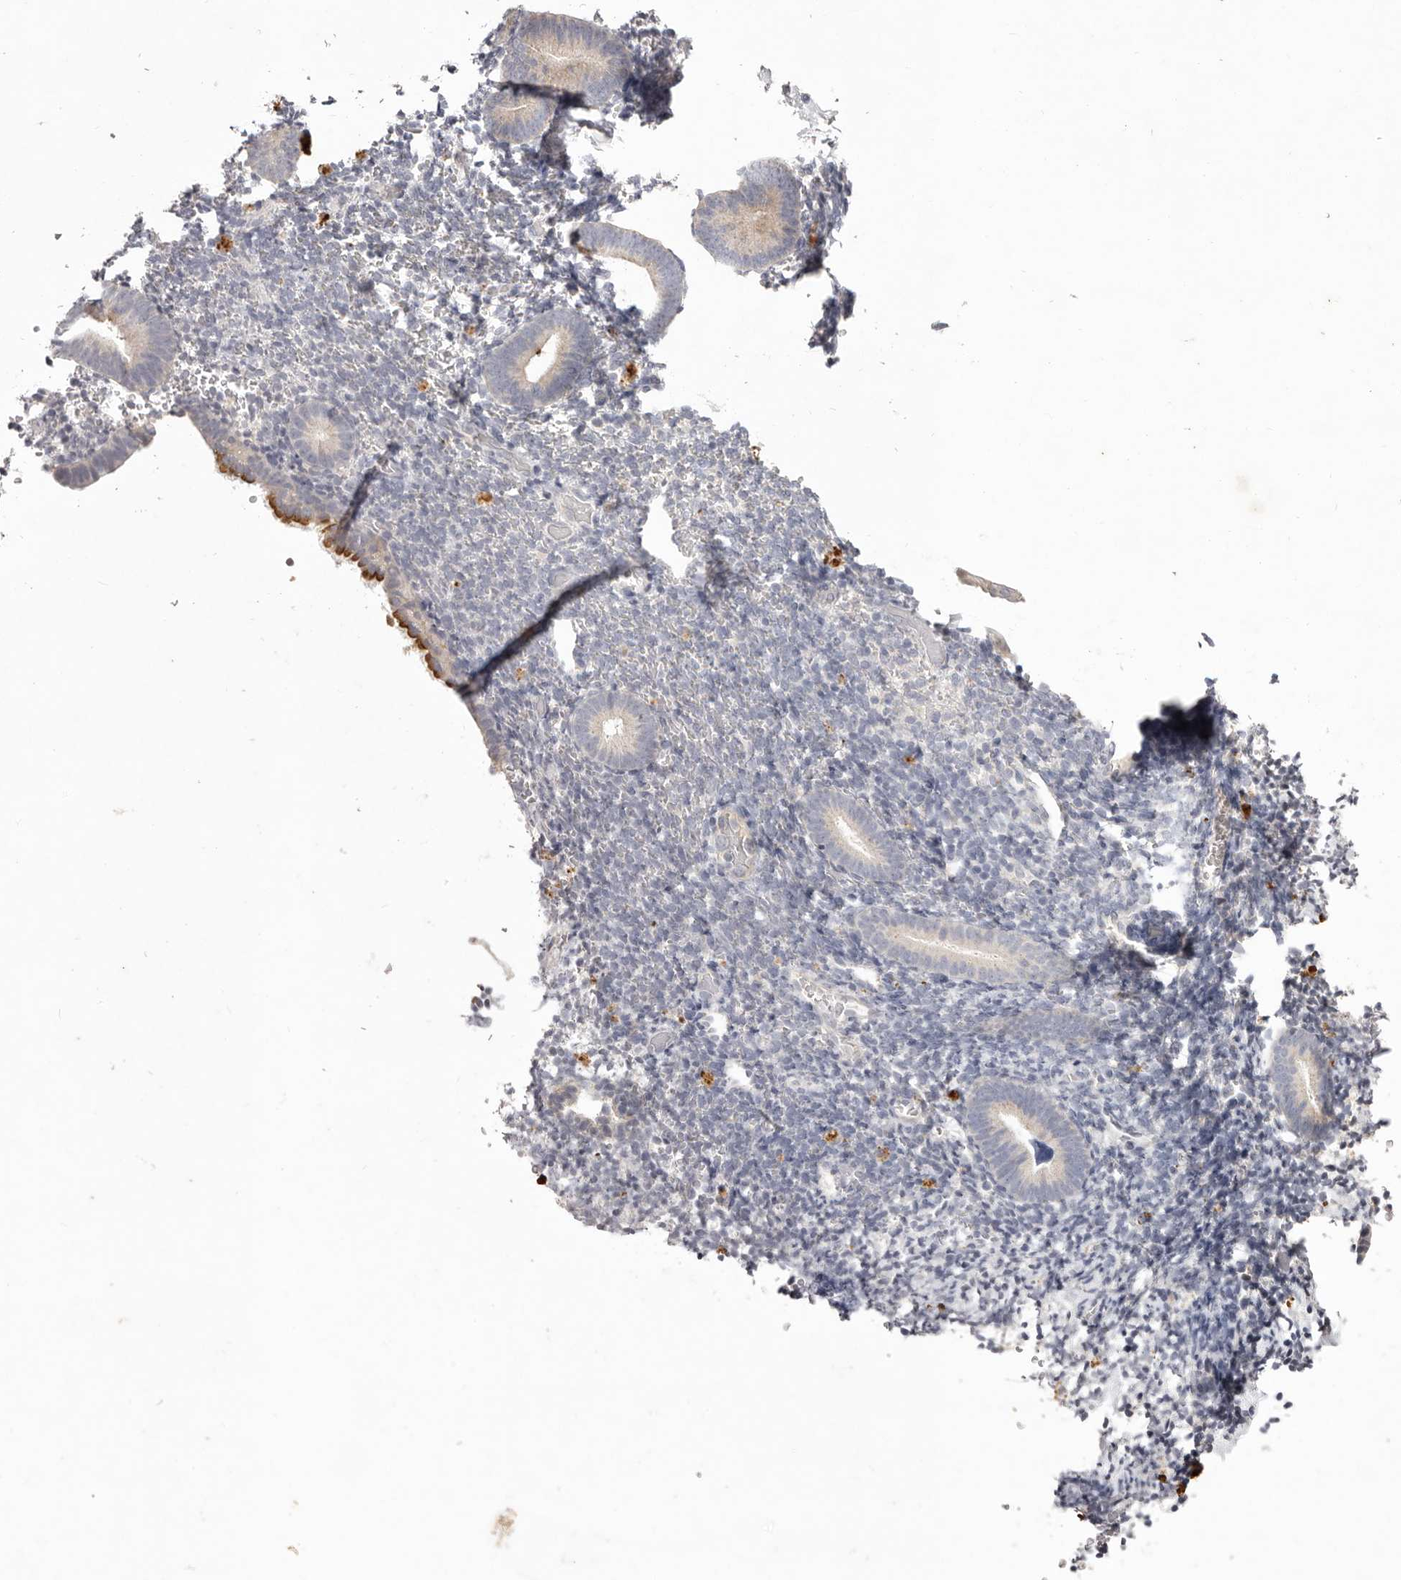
{"staining": {"intensity": "negative", "quantity": "none", "location": "none"}, "tissue": "endometrium", "cell_type": "Cells in endometrial stroma", "image_type": "normal", "snomed": [{"axis": "morphology", "description": "Normal tissue, NOS"}, {"axis": "topography", "description": "Endometrium"}], "caption": "This micrograph is of normal endometrium stained with IHC to label a protein in brown with the nuclei are counter-stained blue. There is no expression in cells in endometrial stroma. (DAB (3,3'-diaminobenzidine) immunohistochemistry visualized using brightfield microscopy, high magnification).", "gene": "GARNL3", "patient": {"sex": "female", "age": 51}}